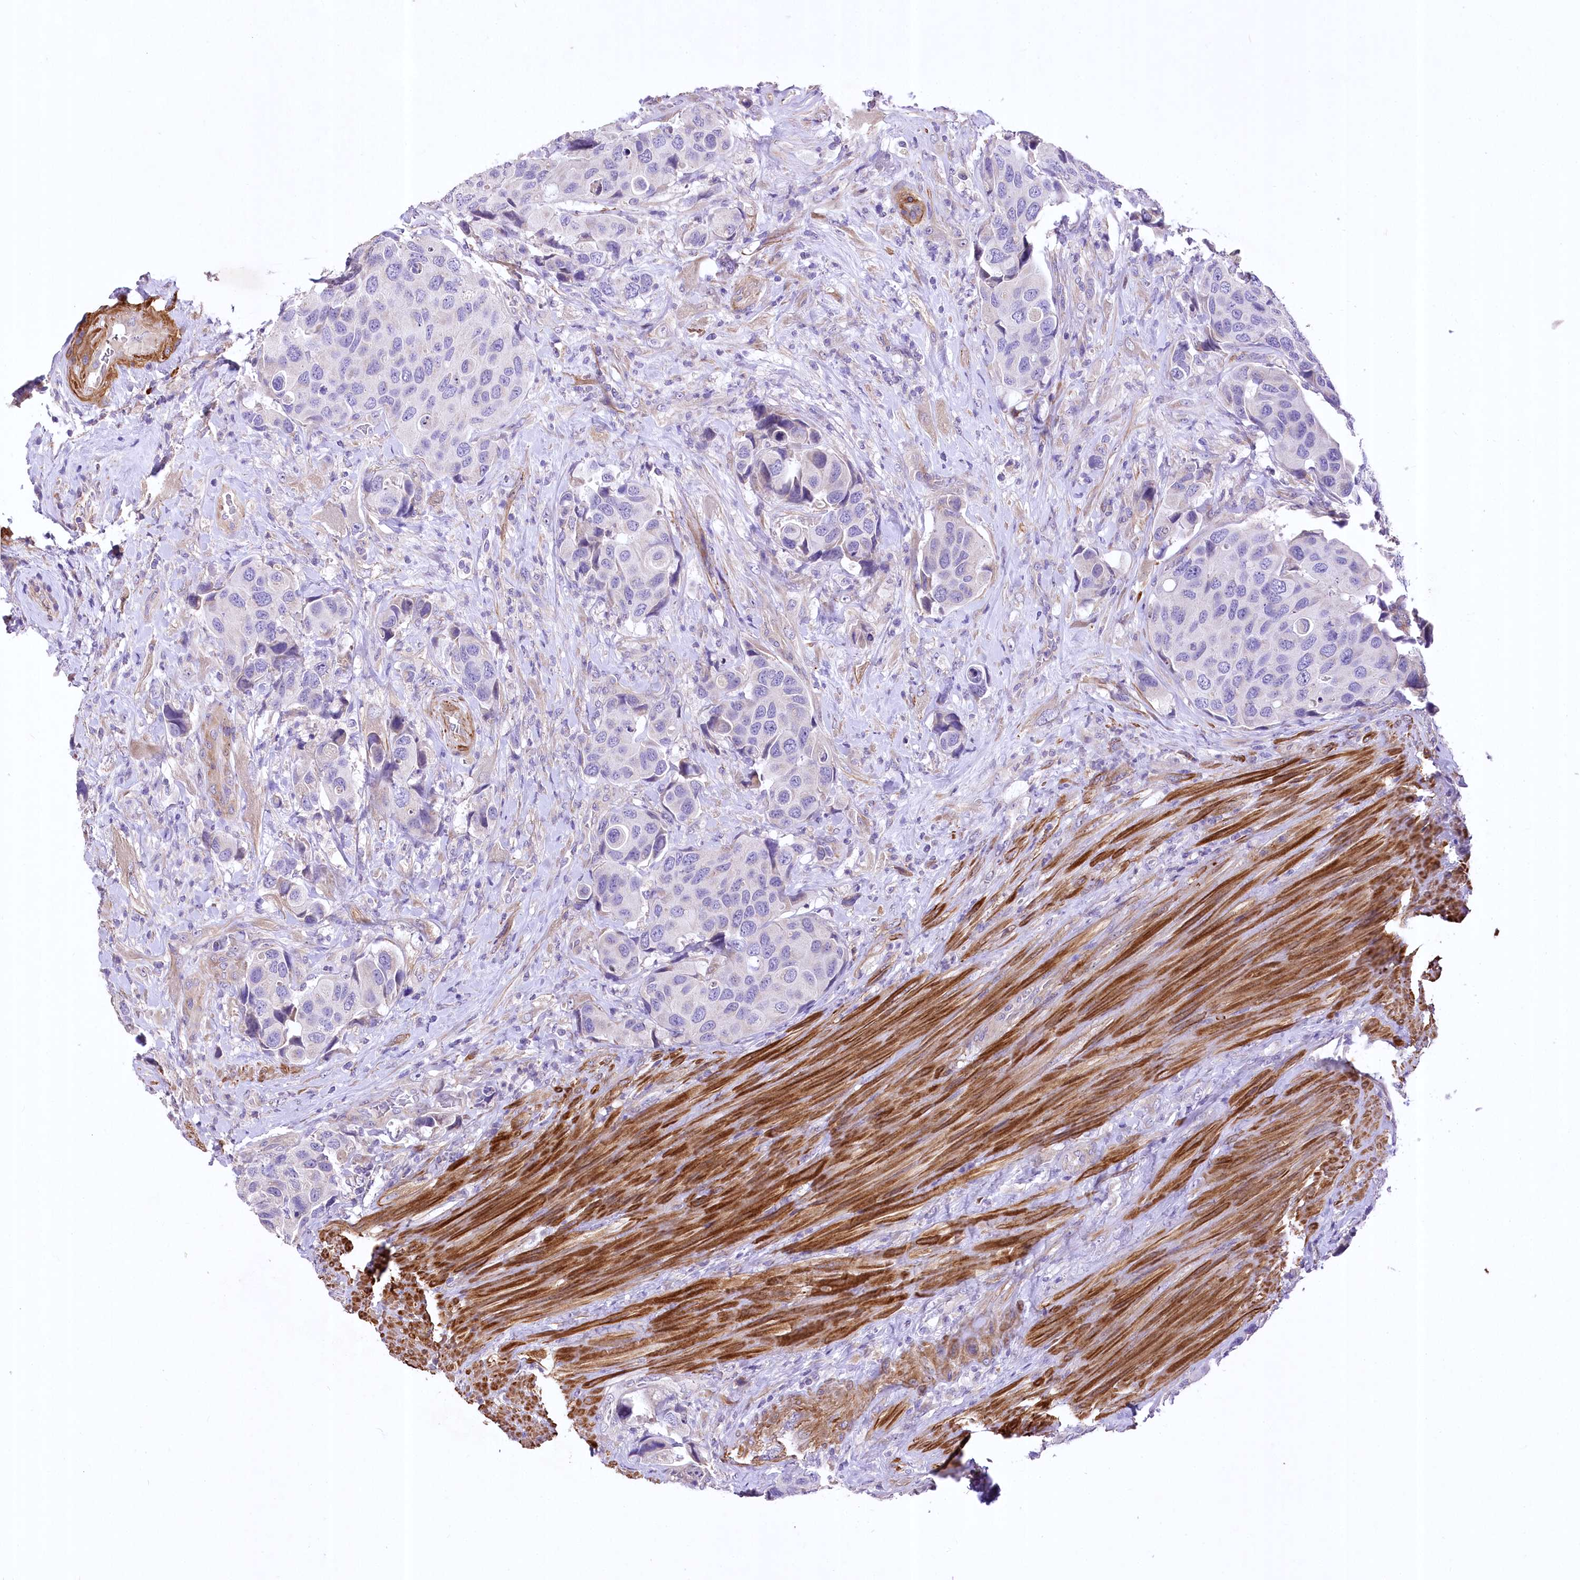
{"staining": {"intensity": "negative", "quantity": "none", "location": "none"}, "tissue": "urothelial cancer", "cell_type": "Tumor cells", "image_type": "cancer", "snomed": [{"axis": "morphology", "description": "Urothelial carcinoma, High grade"}, {"axis": "topography", "description": "Urinary bladder"}], "caption": "This is a photomicrograph of immunohistochemistry (IHC) staining of high-grade urothelial carcinoma, which shows no staining in tumor cells. (DAB immunohistochemistry (IHC), high magnification).", "gene": "RDH16", "patient": {"sex": "male", "age": 74}}